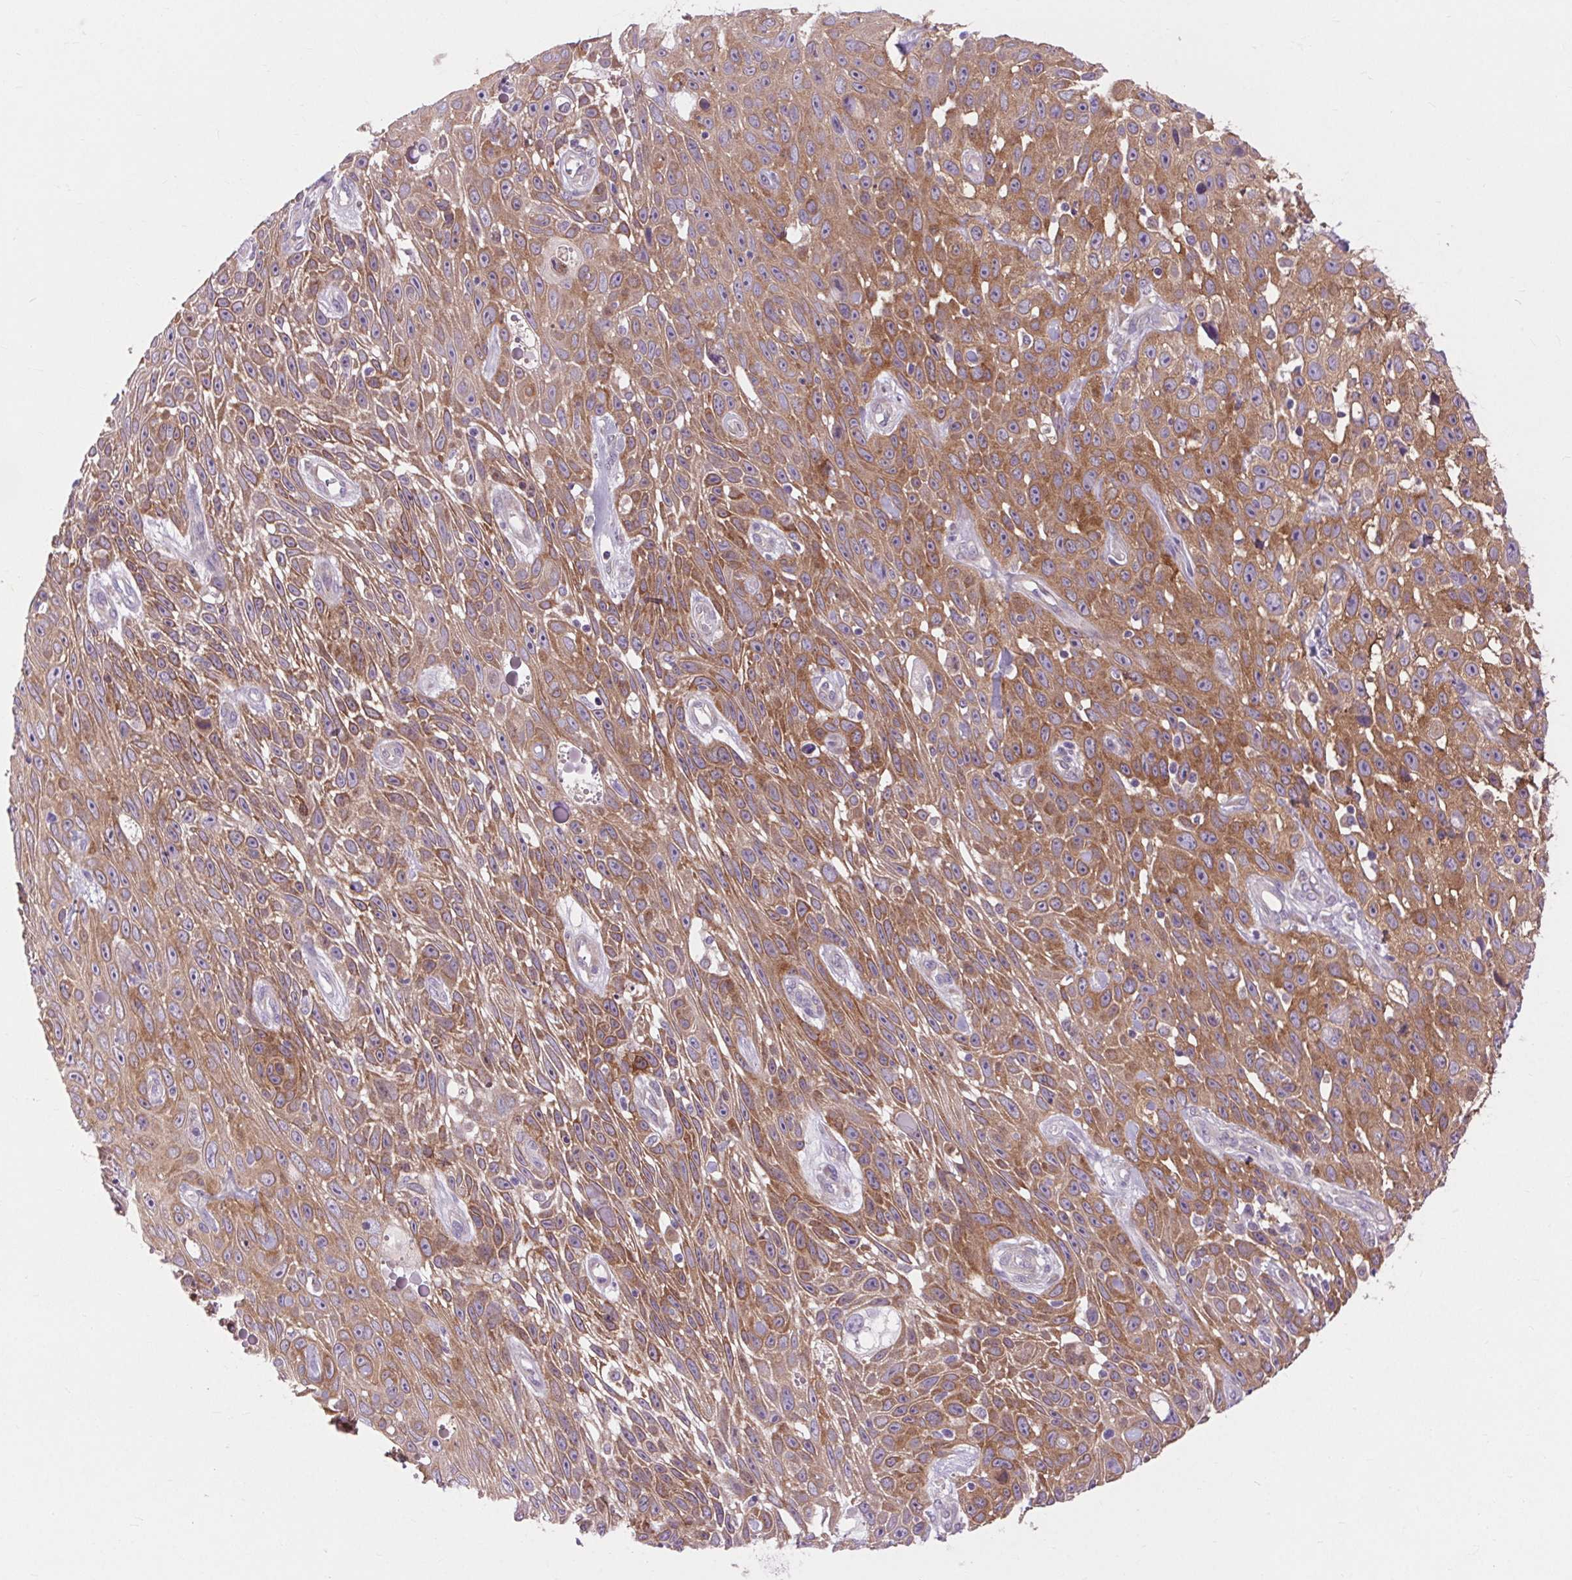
{"staining": {"intensity": "moderate", "quantity": ">75%", "location": "cytoplasmic/membranous"}, "tissue": "skin cancer", "cell_type": "Tumor cells", "image_type": "cancer", "snomed": [{"axis": "morphology", "description": "Squamous cell carcinoma, NOS"}, {"axis": "topography", "description": "Skin"}], "caption": "DAB (3,3'-diaminobenzidine) immunohistochemical staining of human squamous cell carcinoma (skin) exhibits moderate cytoplasmic/membranous protein staining in about >75% of tumor cells.", "gene": "SOWAHC", "patient": {"sex": "male", "age": 82}}